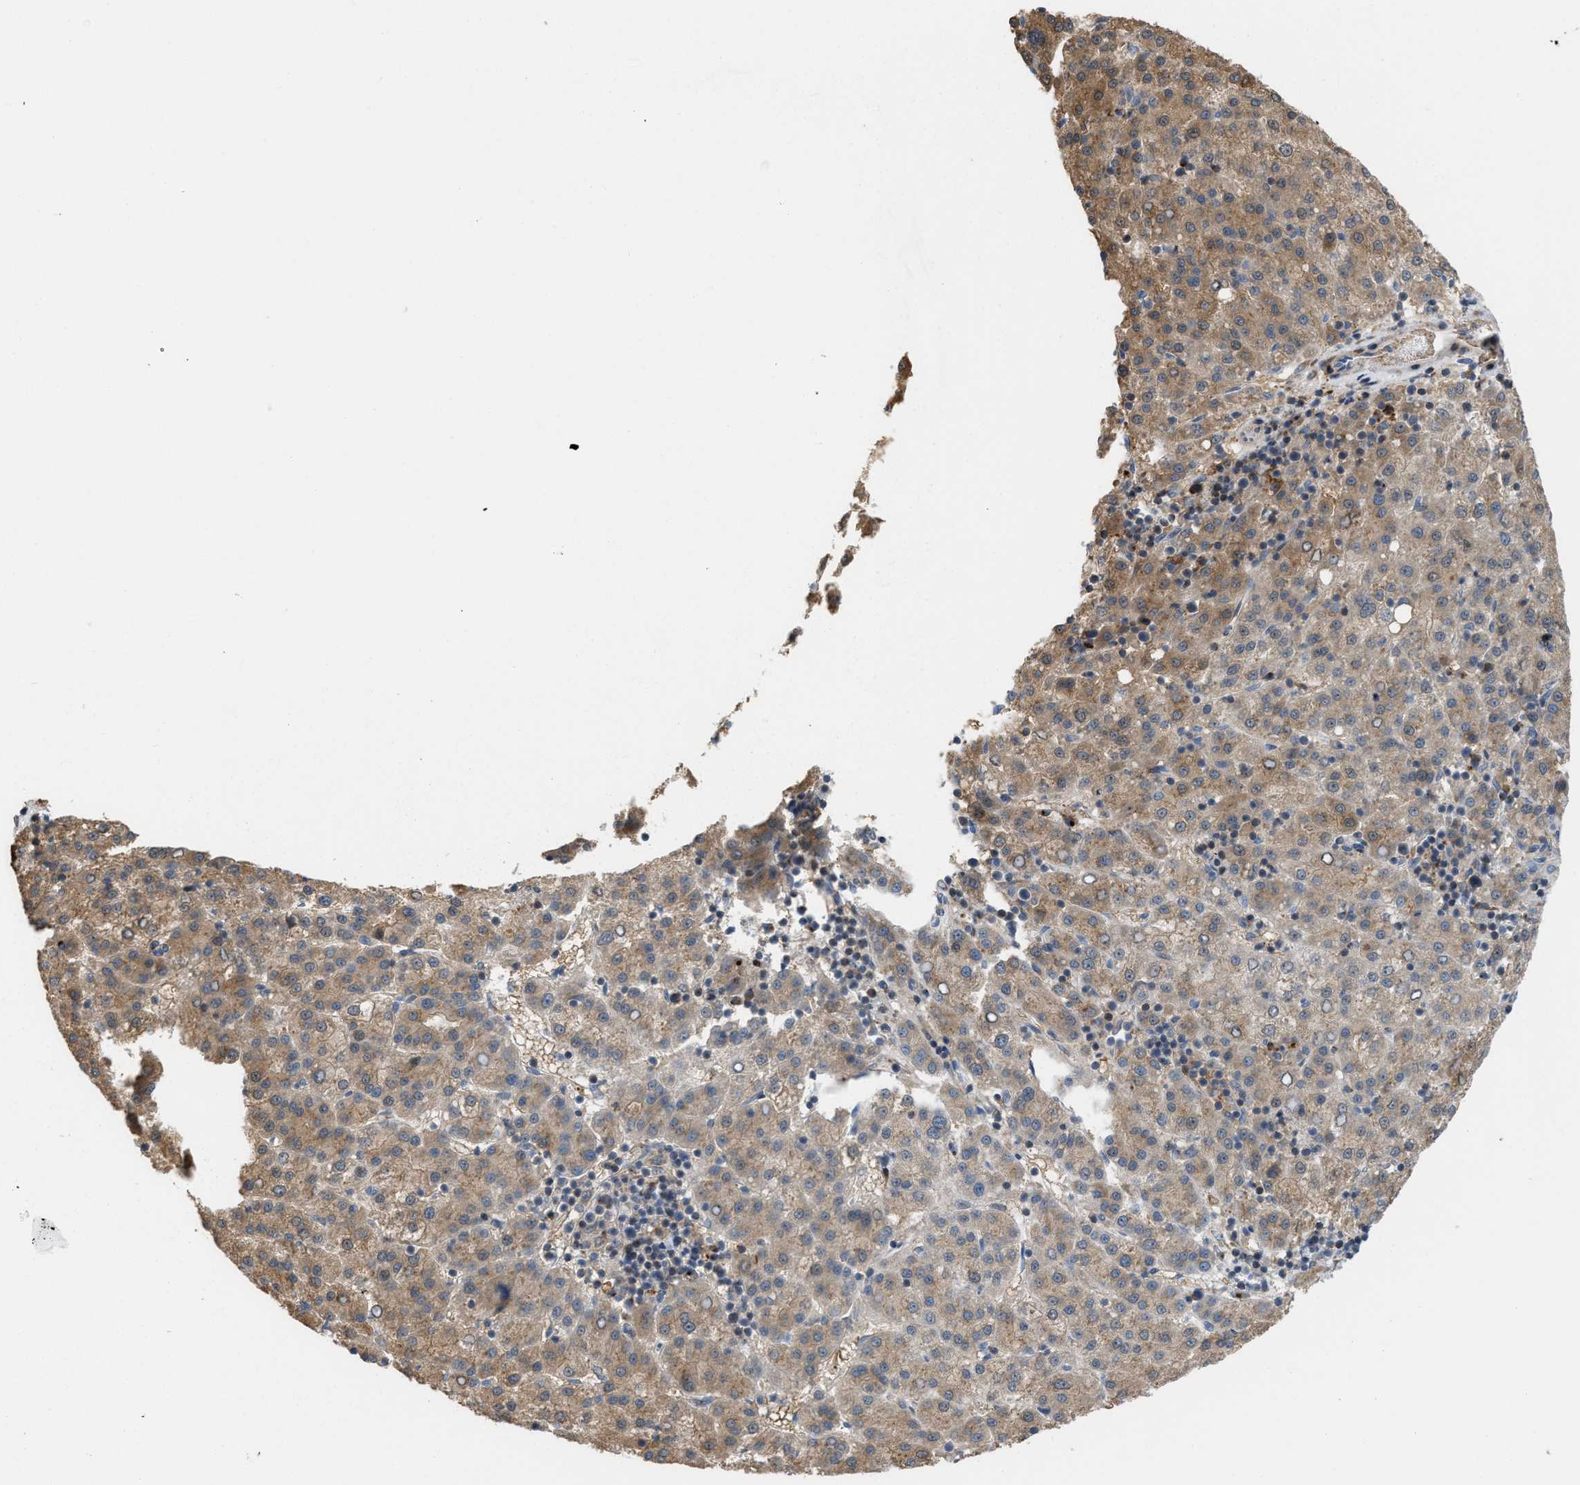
{"staining": {"intensity": "moderate", "quantity": ">75%", "location": "cytoplasmic/membranous"}, "tissue": "liver cancer", "cell_type": "Tumor cells", "image_type": "cancer", "snomed": [{"axis": "morphology", "description": "Carcinoma, Hepatocellular, NOS"}, {"axis": "topography", "description": "Liver"}], "caption": "Liver cancer (hepatocellular carcinoma) was stained to show a protein in brown. There is medium levels of moderate cytoplasmic/membranous staining in about >75% of tumor cells.", "gene": "DIPK1A", "patient": {"sex": "female", "age": 58}}